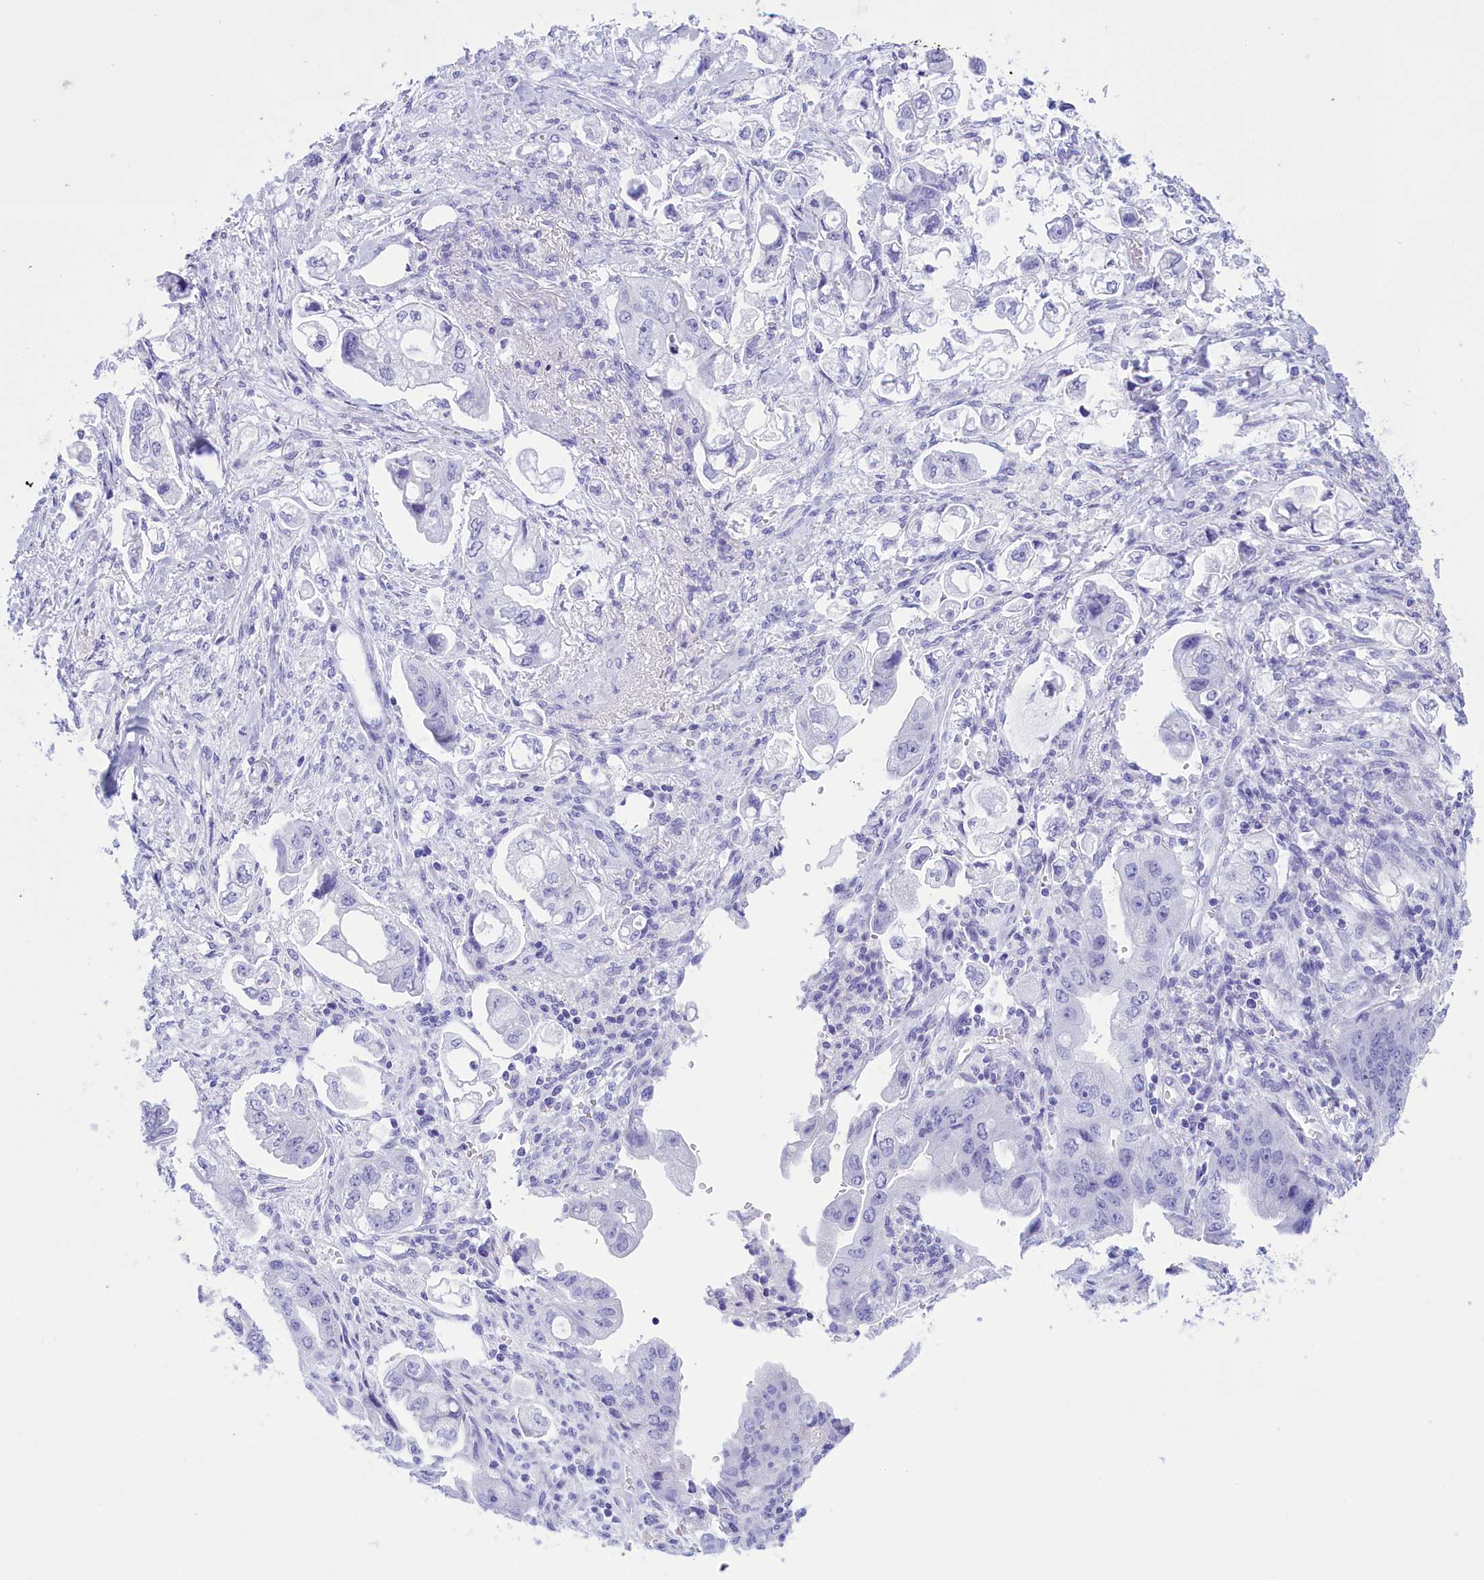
{"staining": {"intensity": "negative", "quantity": "none", "location": "none"}, "tissue": "stomach cancer", "cell_type": "Tumor cells", "image_type": "cancer", "snomed": [{"axis": "morphology", "description": "Adenocarcinoma, NOS"}, {"axis": "topography", "description": "Stomach"}], "caption": "Adenocarcinoma (stomach) was stained to show a protein in brown. There is no significant positivity in tumor cells.", "gene": "BRI3", "patient": {"sex": "male", "age": 62}}